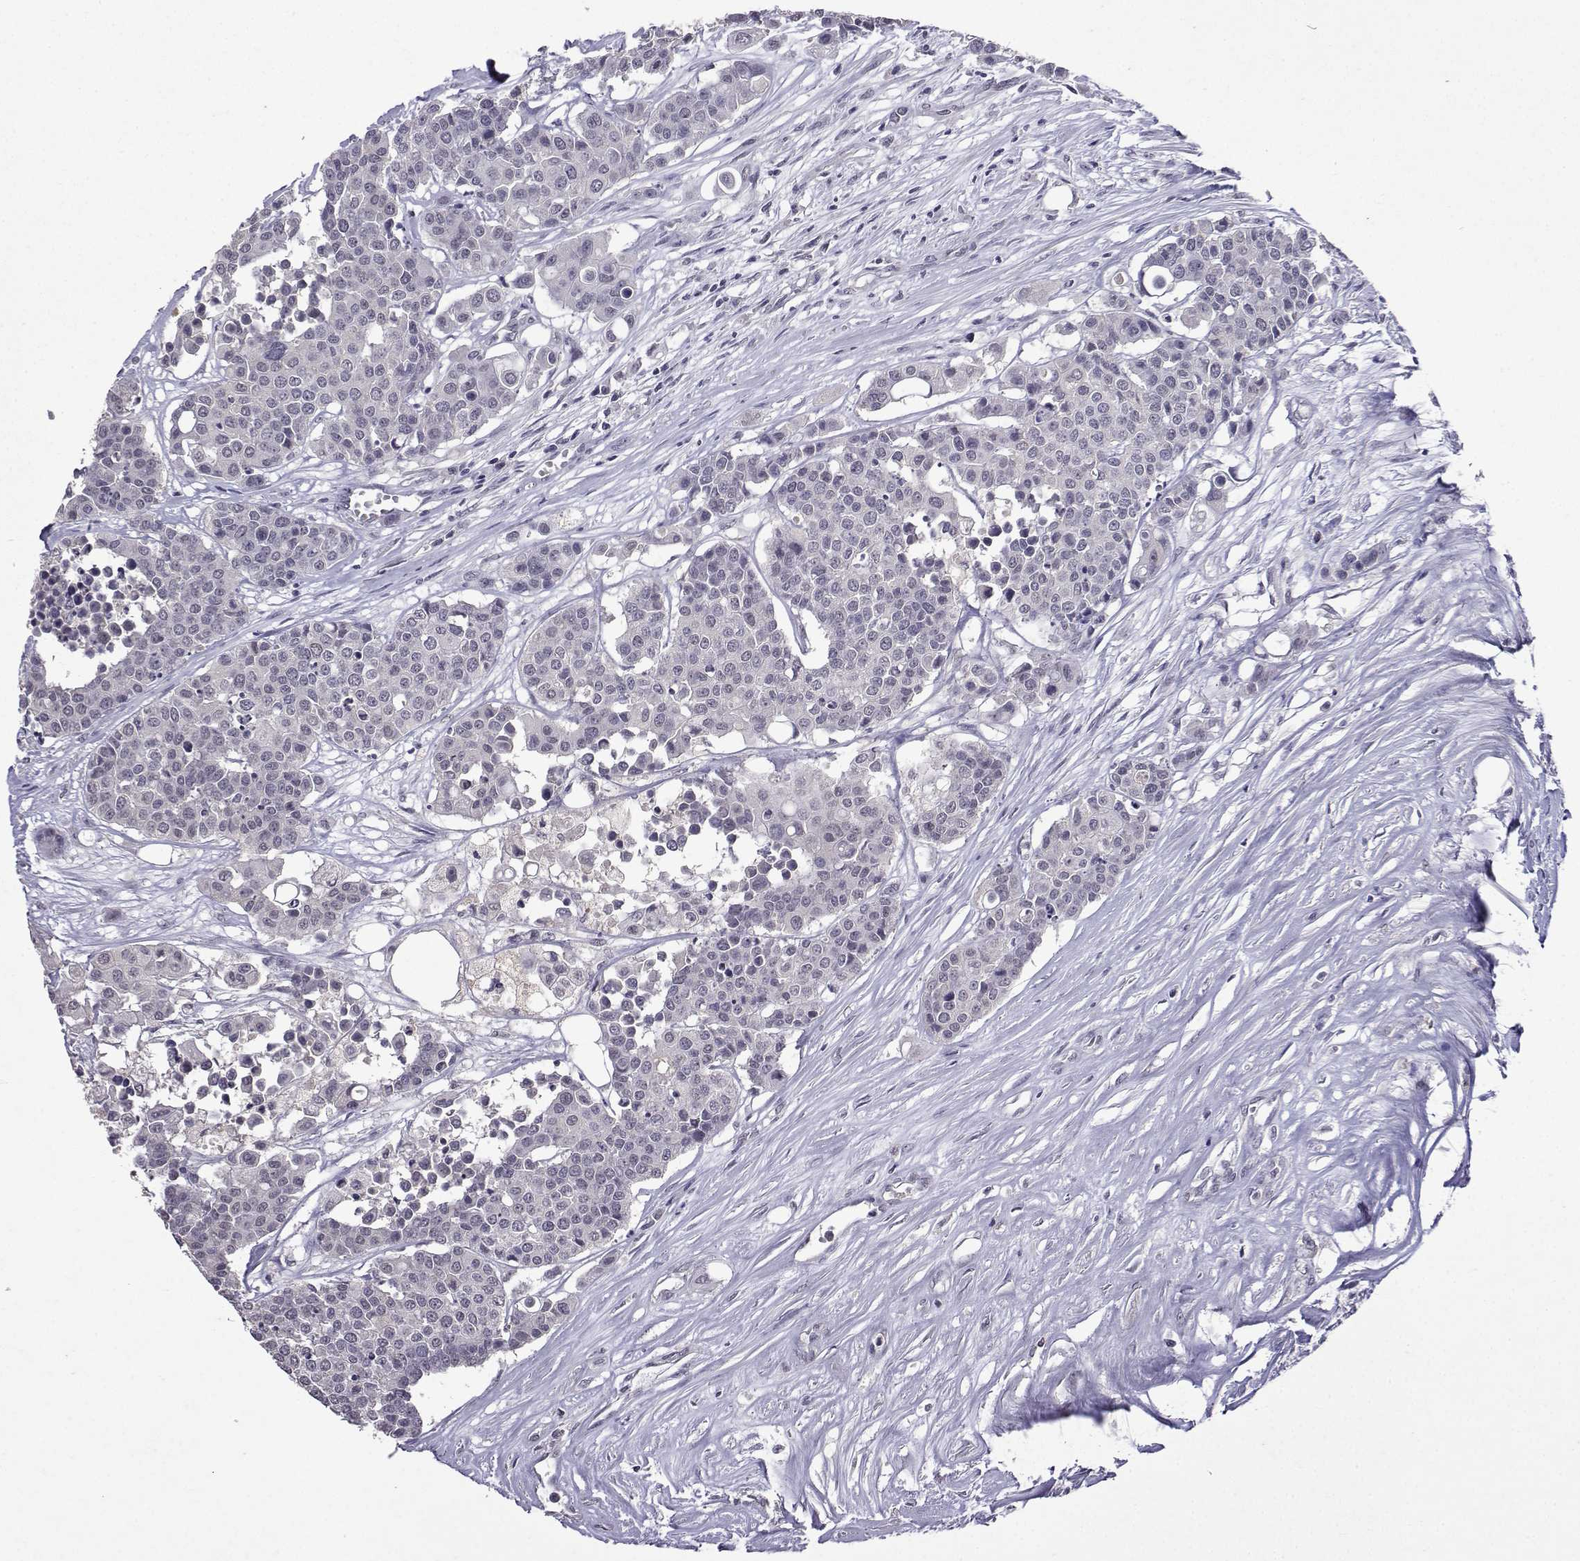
{"staining": {"intensity": "negative", "quantity": "none", "location": "none"}, "tissue": "carcinoid", "cell_type": "Tumor cells", "image_type": "cancer", "snomed": [{"axis": "morphology", "description": "Carcinoid, malignant, NOS"}, {"axis": "topography", "description": "Colon"}], "caption": "DAB immunohistochemical staining of malignant carcinoid exhibits no significant positivity in tumor cells.", "gene": "CCL28", "patient": {"sex": "male", "age": 81}}